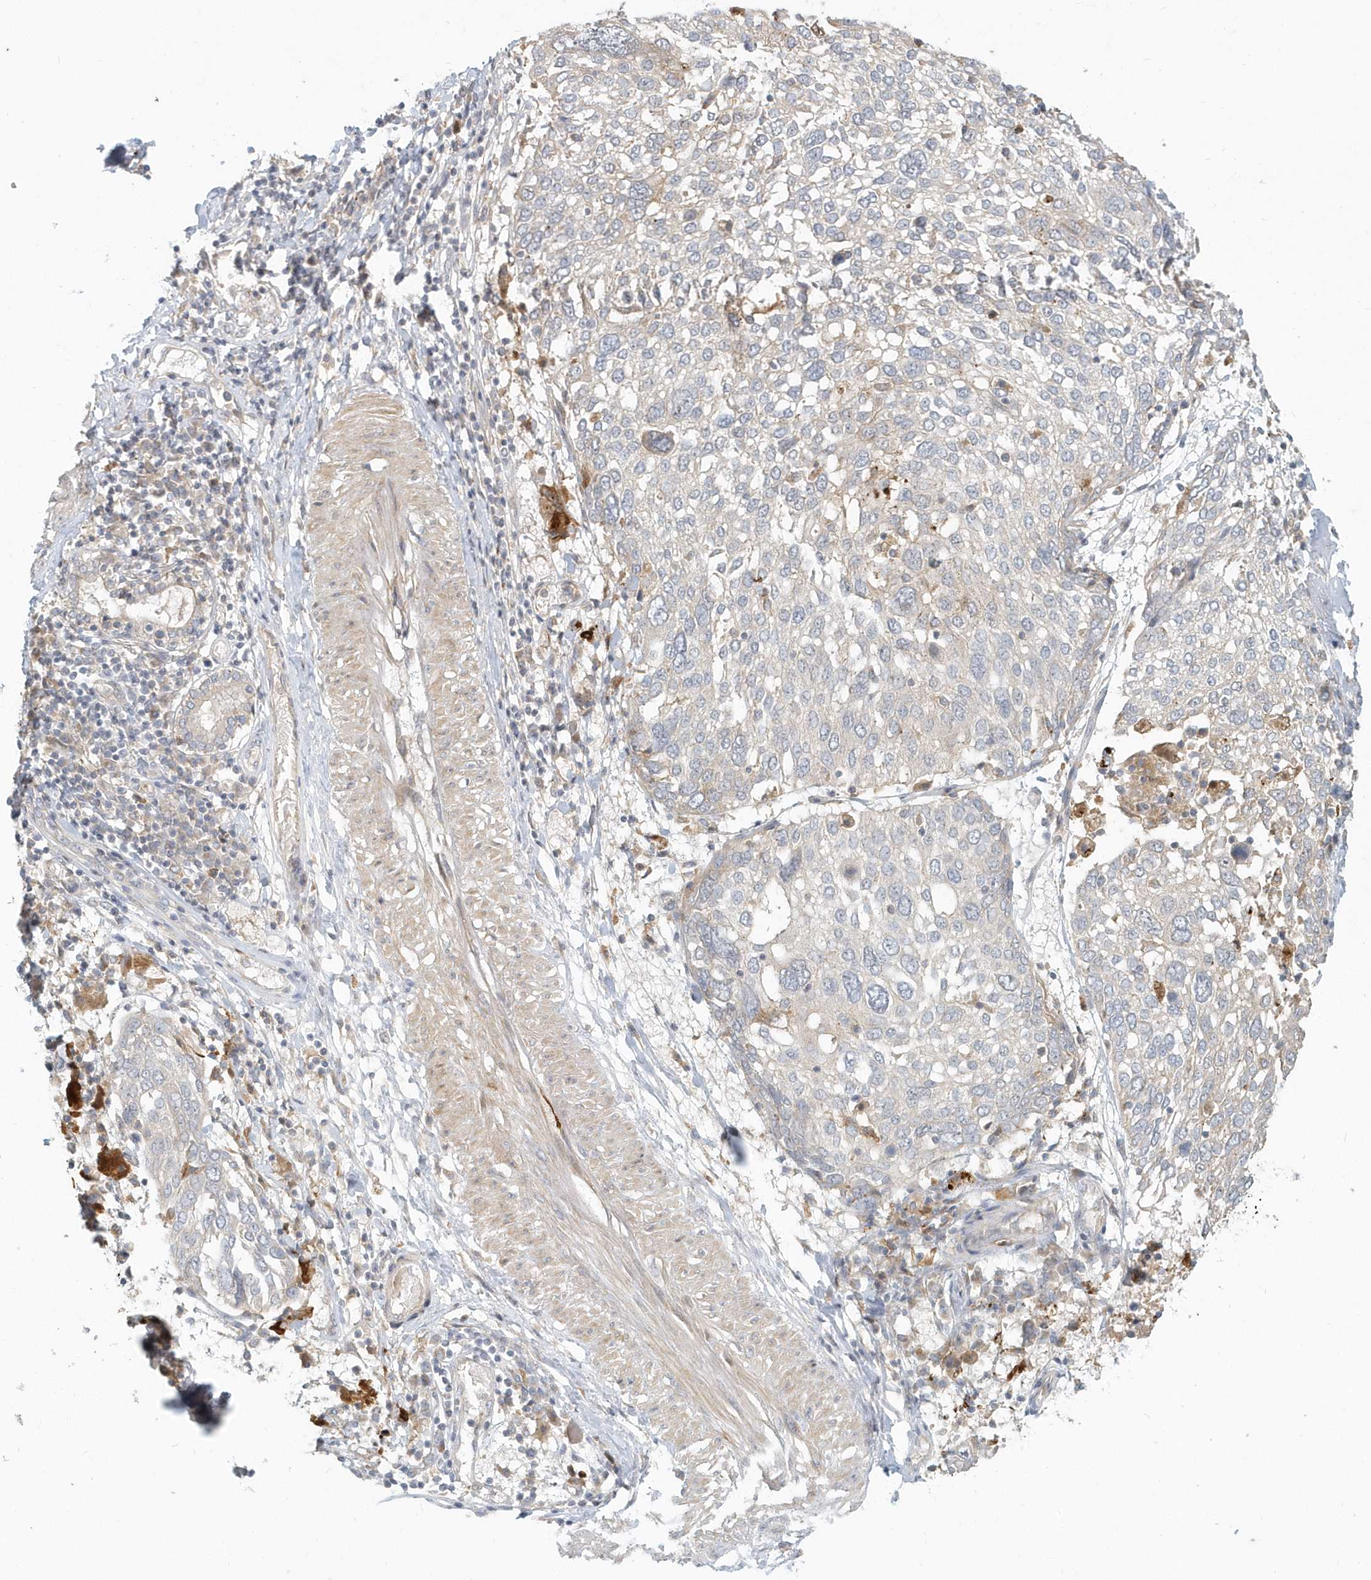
{"staining": {"intensity": "negative", "quantity": "none", "location": "none"}, "tissue": "lung cancer", "cell_type": "Tumor cells", "image_type": "cancer", "snomed": [{"axis": "morphology", "description": "Squamous cell carcinoma, NOS"}, {"axis": "topography", "description": "Lung"}], "caption": "Immunohistochemistry (IHC) of human lung squamous cell carcinoma displays no positivity in tumor cells.", "gene": "NAPB", "patient": {"sex": "male", "age": 65}}